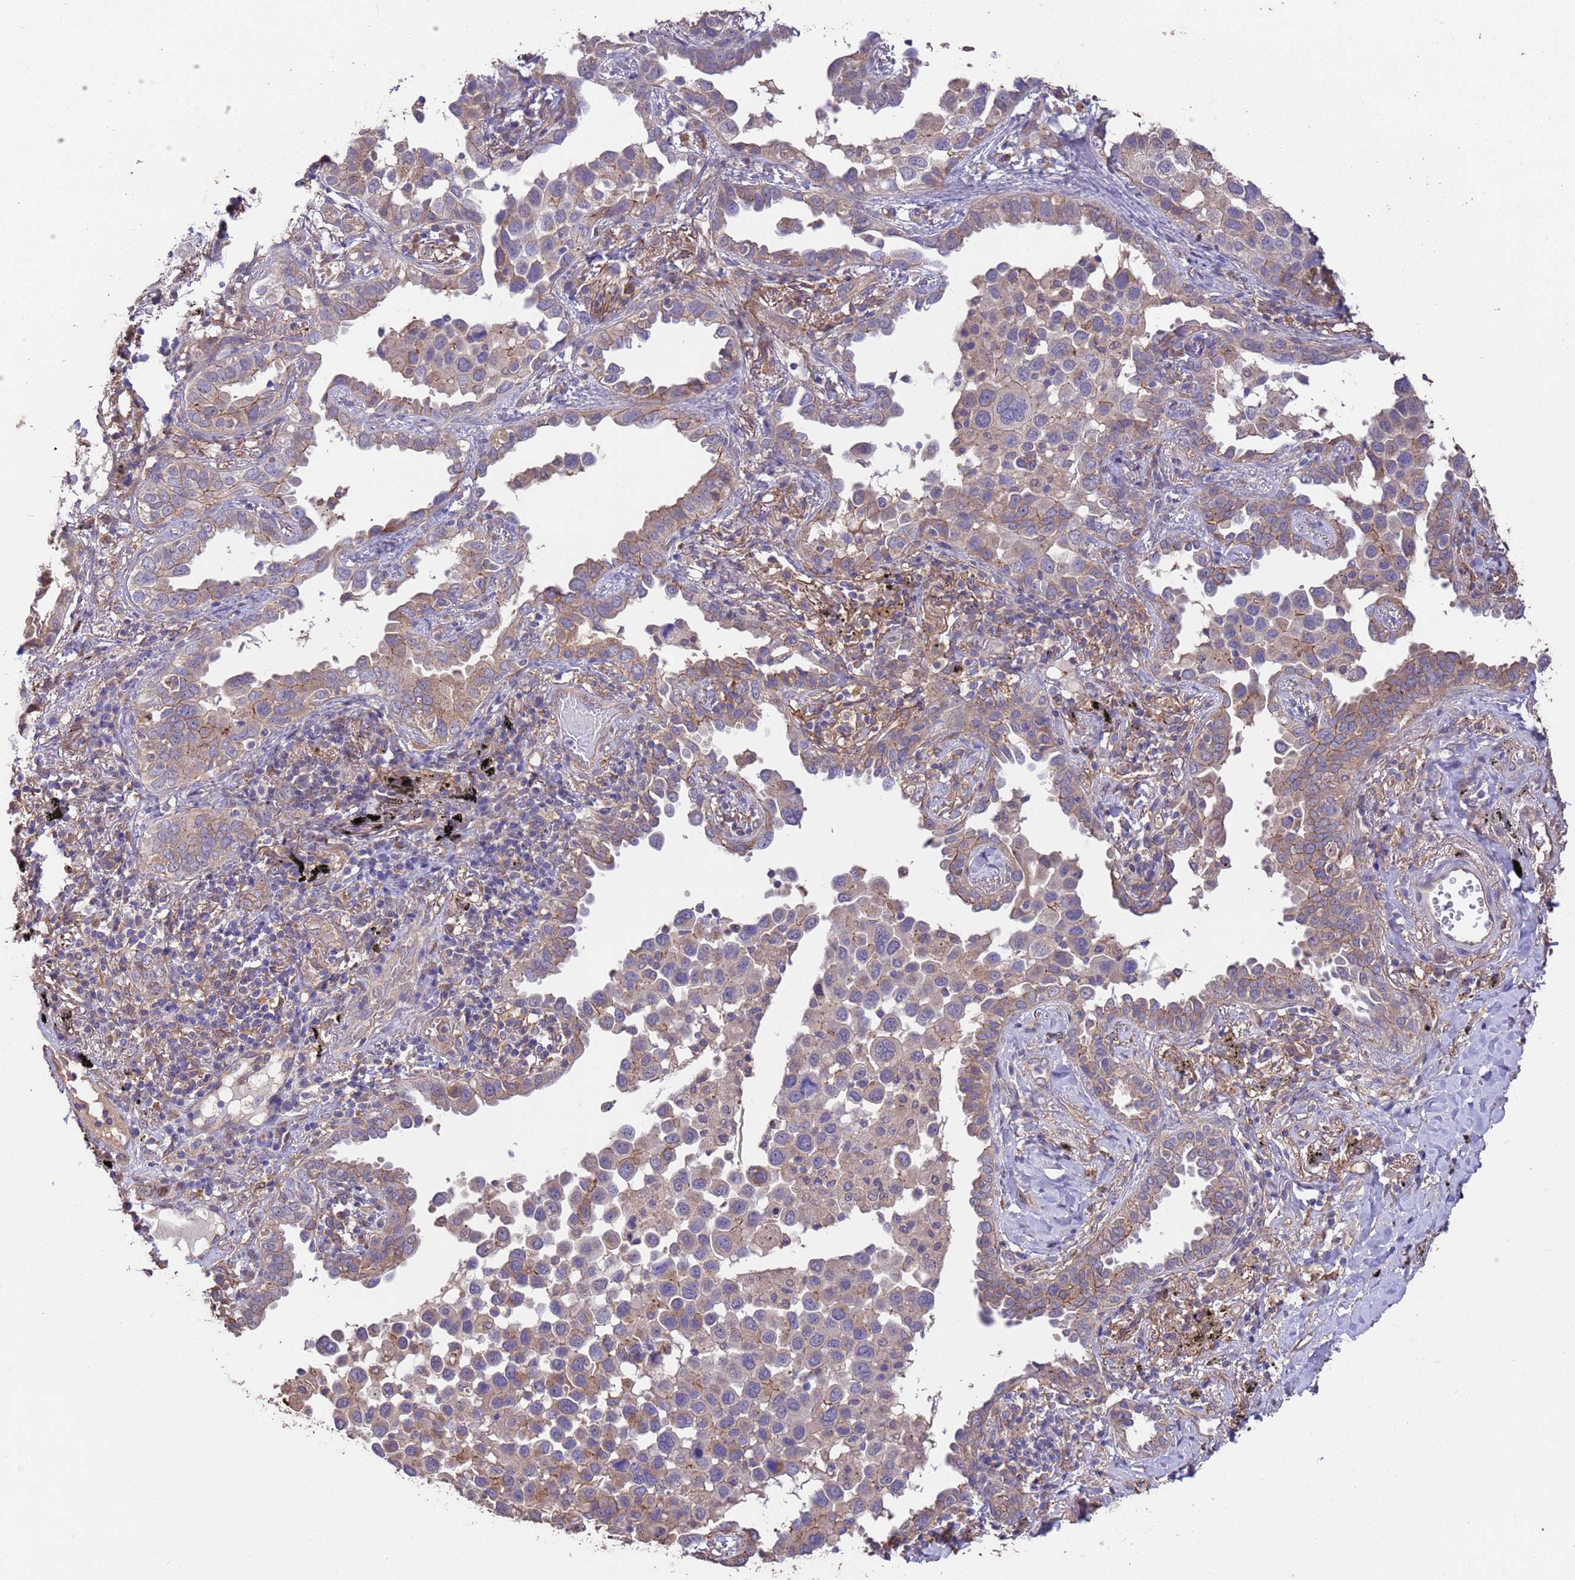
{"staining": {"intensity": "weak", "quantity": "25%-75%", "location": "cytoplasmic/membranous"}, "tissue": "lung cancer", "cell_type": "Tumor cells", "image_type": "cancer", "snomed": [{"axis": "morphology", "description": "Adenocarcinoma, NOS"}, {"axis": "topography", "description": "Lung"}], "caption": "Approximately 25%-75% of tumor cells in human adenocarcinoma (lung) display weak cytoplasmic/membranous protein positivity as visualized by brown immunohistochemical staining.", "gene": "NPHP1", "patient": {"sex": "male", "age": 67}}